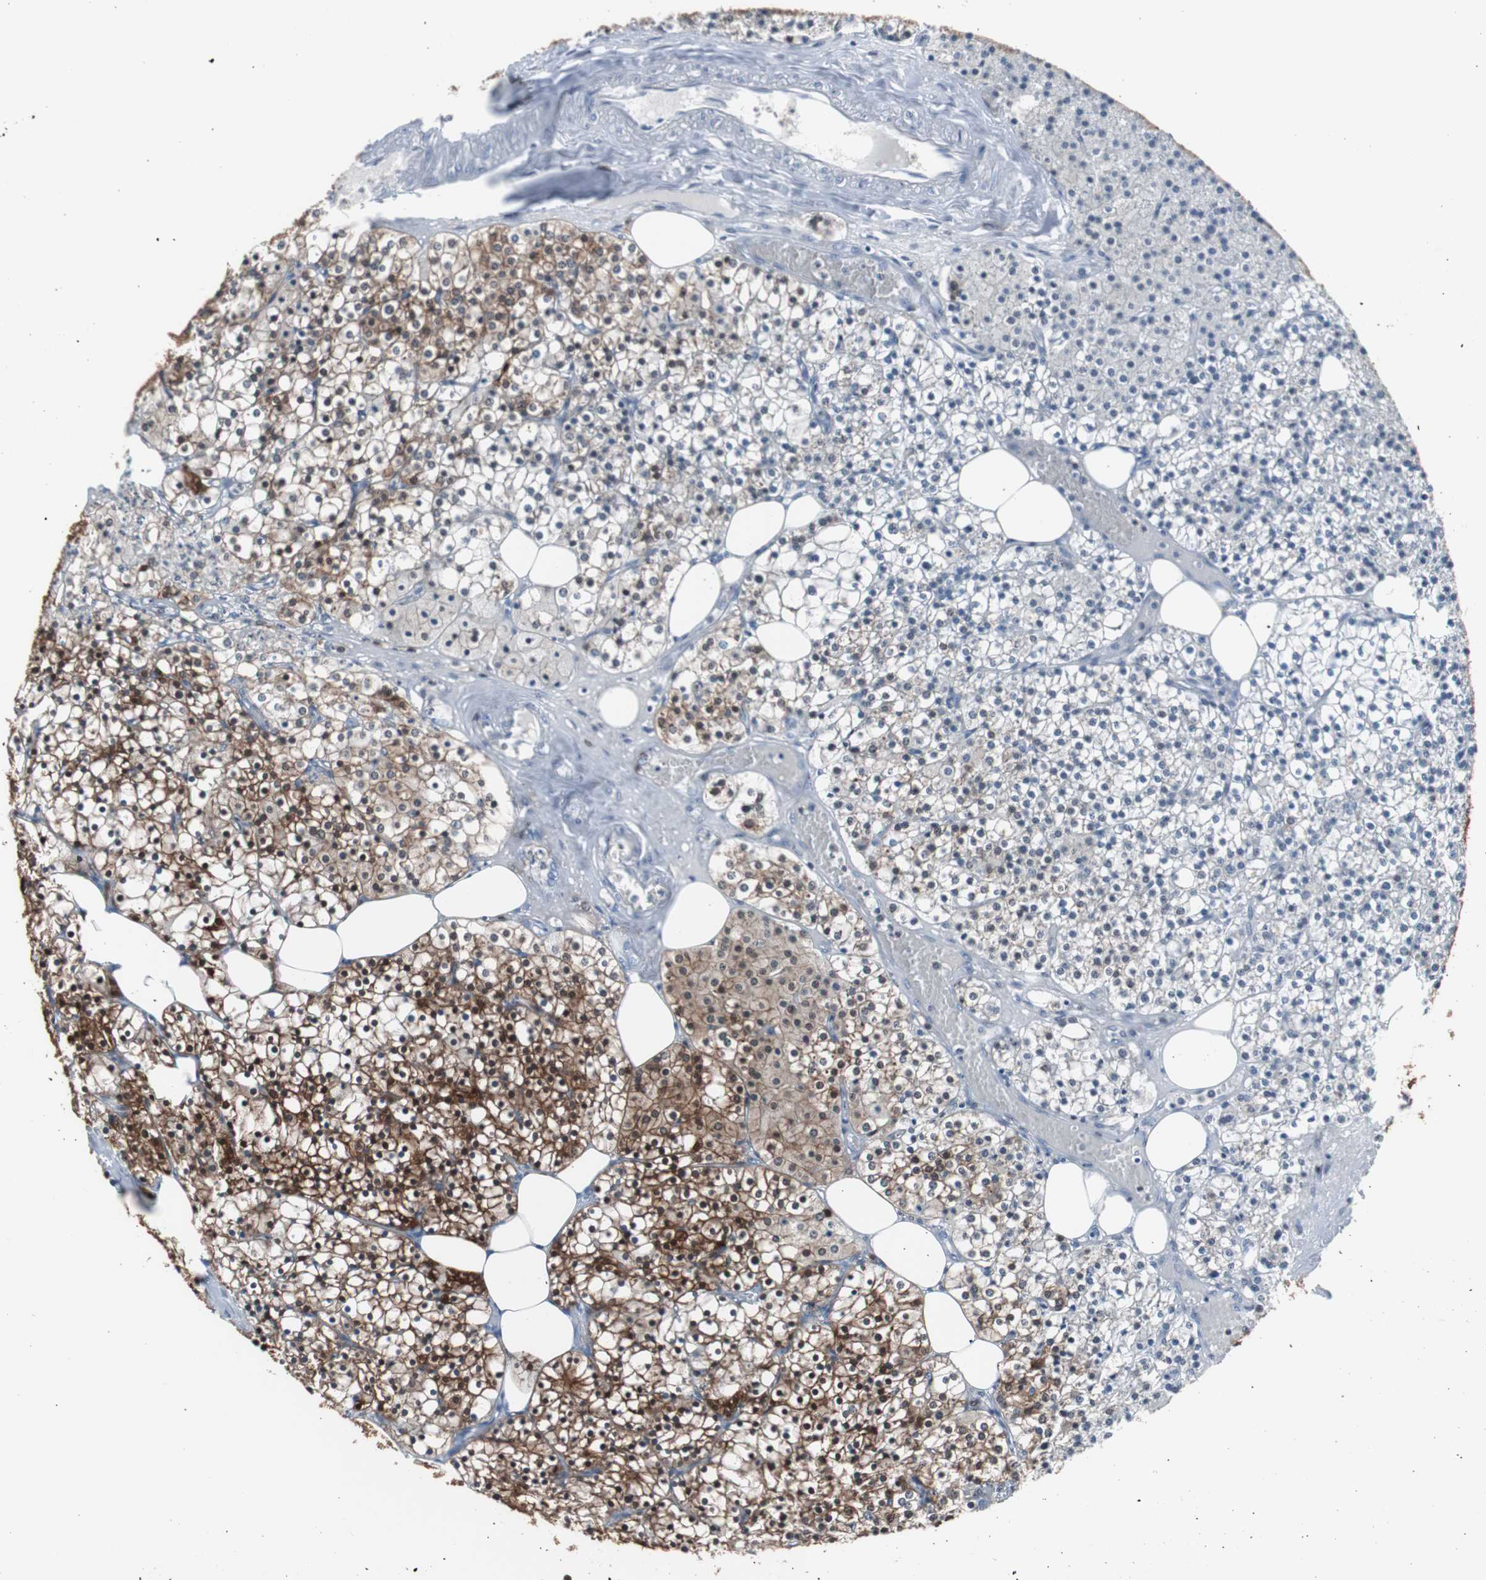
{"staining": {"intensity": "strong", "quantity": "25%-75%", "location": "cytoplasmic/membranous"}, "tissue": "parathyroid gland", "cell_type": "Glandular cells", "image_type": "normal", "snomed": [{"axis": "morphology", "description": "Normal tissue, NOS"}, {"axis": "topography", "description": "Parathyroid gland"}], "caption": "A high-resolution photomicrograph shows immunohistochemistry (IHC) staining of unremarkable parathyroid gland, which displays strong cytoplasmic/membranous staining in about 25%-75% of glandular cells. (DAB (3,3'-diaminobenzidine) = brown stain, brightfield microscopy at high magnification).", "gene": "SYK", "patient": {"sex": "female", "age": 63}}